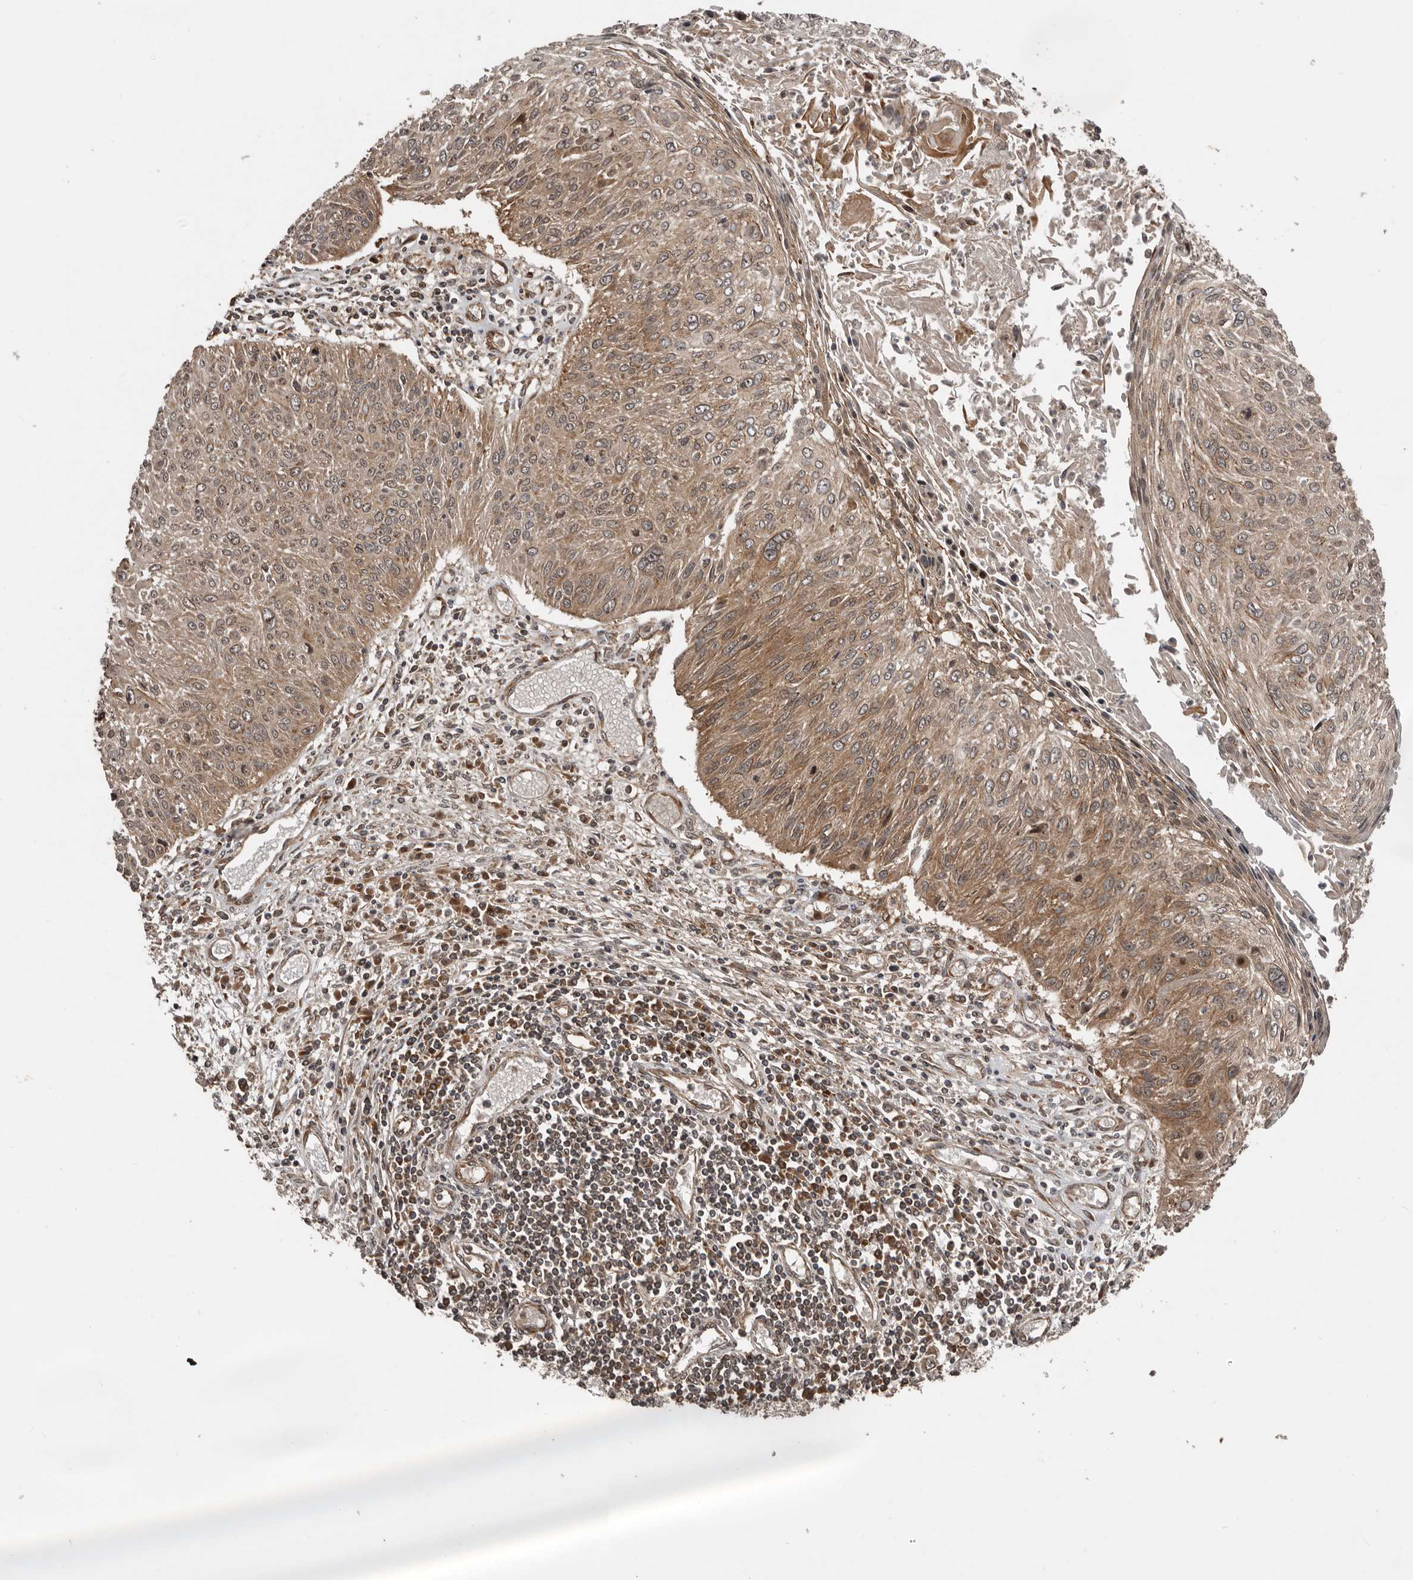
{"staining": {"intensity": "moderate", "quantity": ">75%", "location": "cytoplasmic/membranous"}, "tissue": "cervical cancer", "cell_type": "Tumor cells", "image_type": "cancer", "snomed": [{"axis": "morphology", "description": "Squamous cell carcinoma, NOS"}, {"axis": "topography", "description": "Cervix"}], "caption": "Human cervical cancer (squamous cell carcinoma) stained for a protein (brown) exhibits moderate cytoplasmic/membranous positive positivity in approximately >75% of tumor cells.", "gene": "CCDC190", "patient": {"sex": "female", "age": 51}}